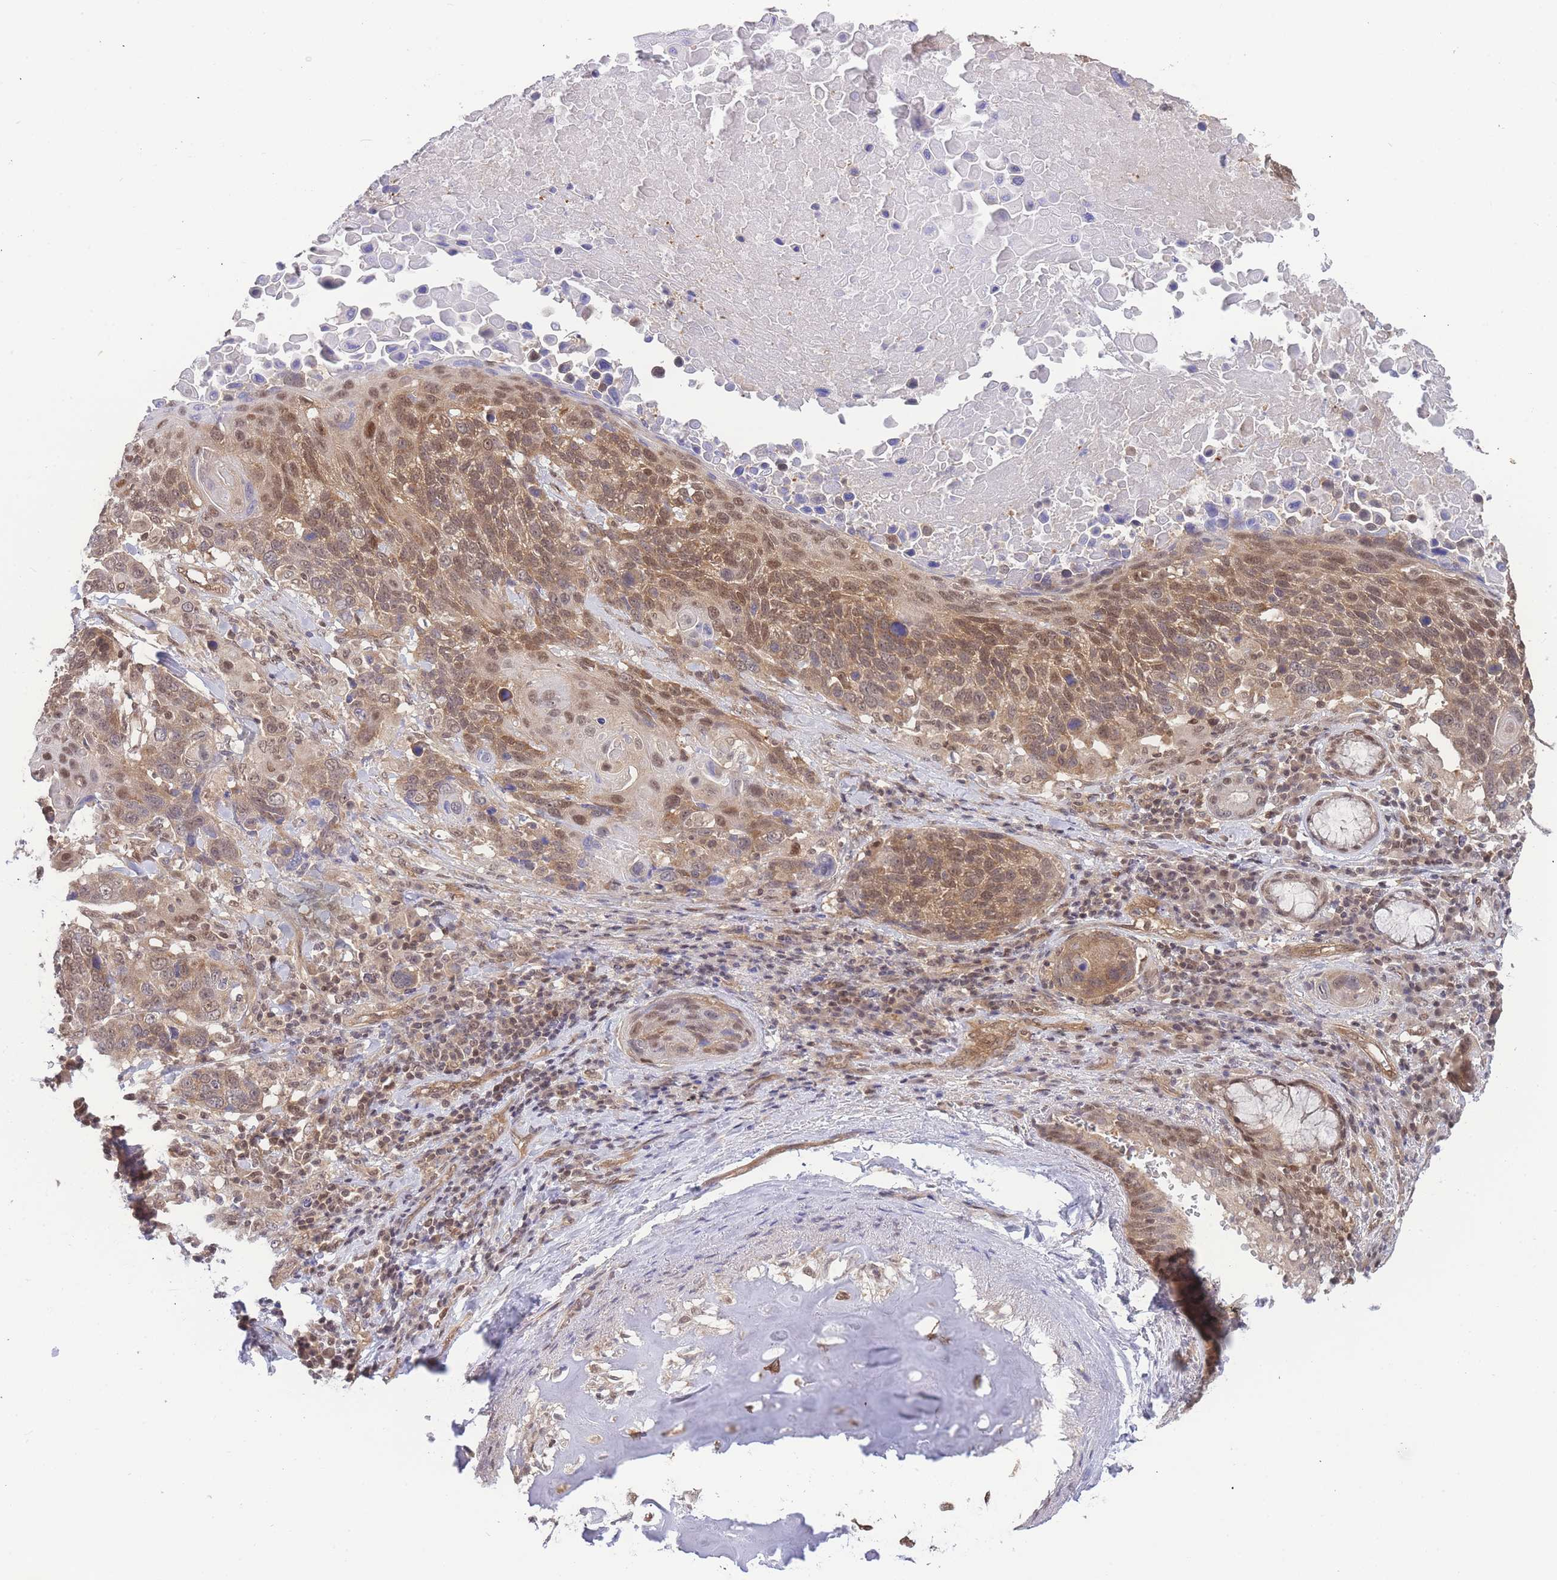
{"staining": {"intensity": "moderate", "quantity": ">75%", "location": "cytoplasmic/membranous,nuclear"}, "tissue": "lung cancer", "cell_type": "Tumor cells", "image_type": "cancer", "snomed": [{"axis": "morphology", "description": "Squamous cell carcinoma, NOS"}, {"axis": "topography", "description": "Lung"}], "caption": "A medium amount of moderate cytoplasmic/membranous and nuclear positivity is appreciated in approximately >75% of tumor cells in lung cancer tissue.", "gene": "KIAA1191", "patient": {"sex": "male", "age": 66}}